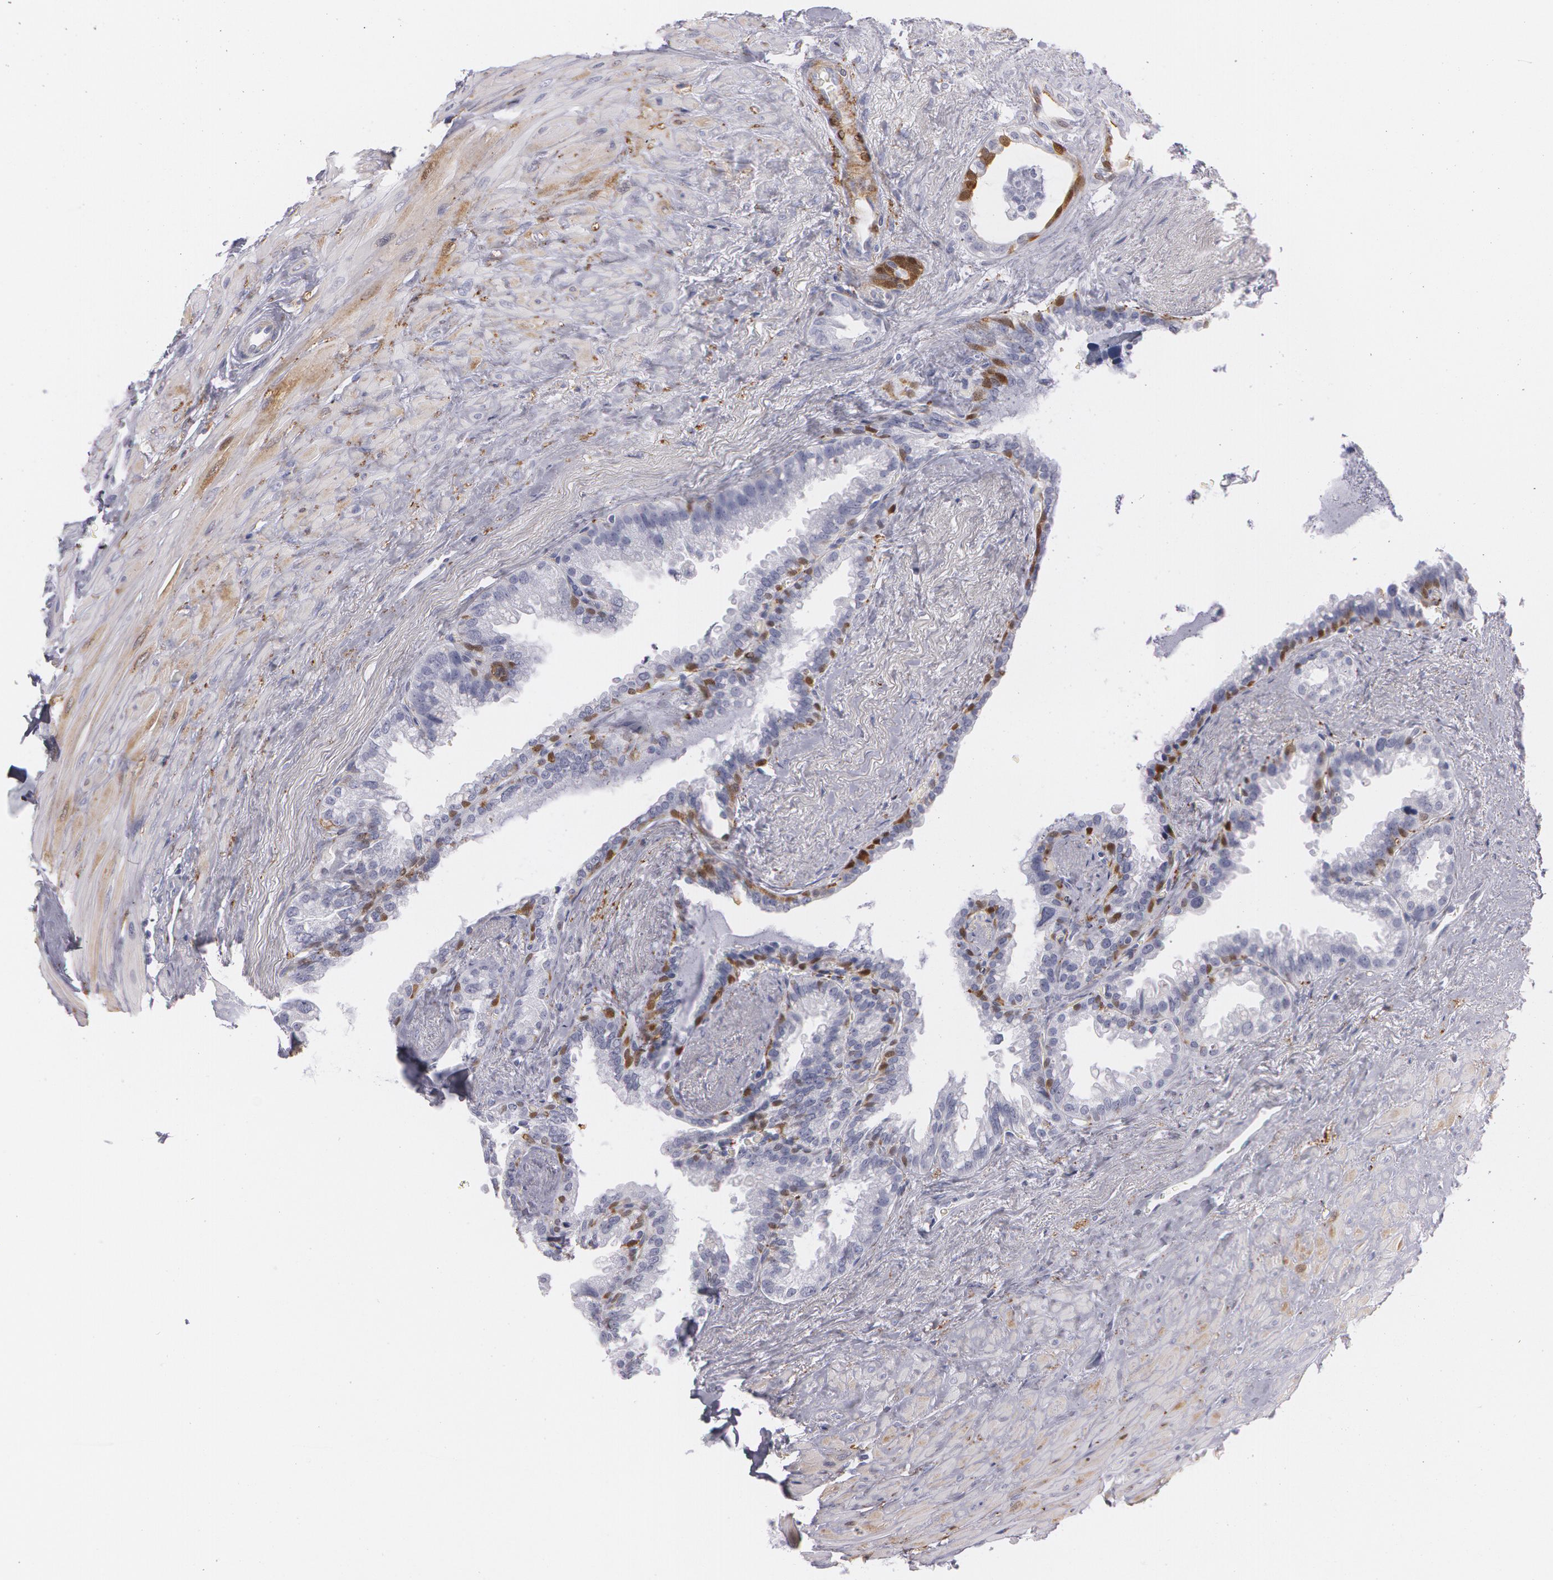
{"staining": {"intensity": "negative", "quantity": "none", "location": "none"}, "tissue": "seminal vesicle", "cell_type": "Glandular cells", "image_type": "normal", "snomed": [{"axis": "morphology", "description": "Normal tissue, NOS"}, {"axis": "topography", "description": "Prostate"}, {"axis": "topography", "description": "Seminal veicle"}], "caption": "High power microscopy micrograph of an IHC histopathology image of normal seminal vesicle, revealing no significant positivity in glandular cells.", "gene": "SNCG", "patient": {"sex": "male", "age": 63}}